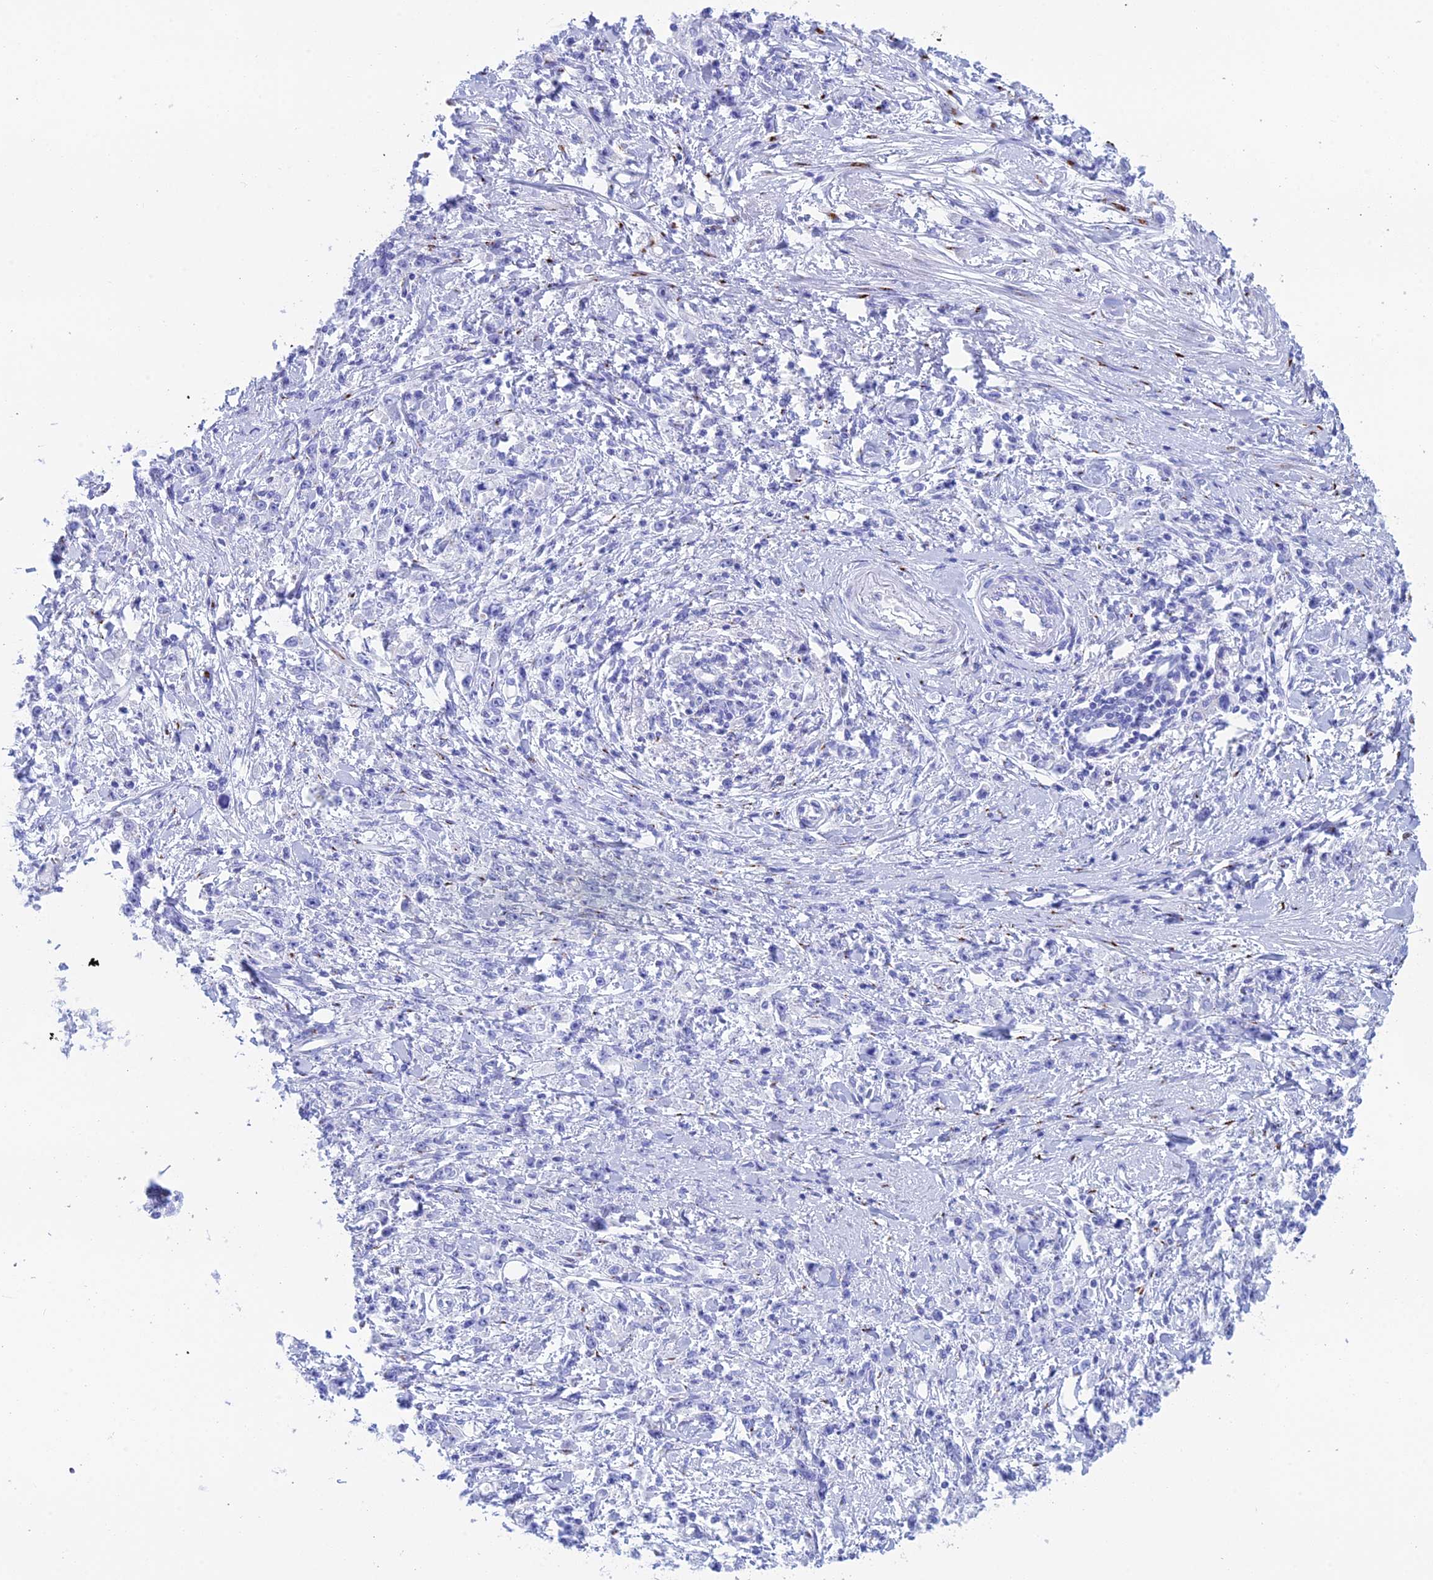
{"staining": {"intensity": "negative", "quantity": "none", "location": "none"}, "tissue": "stomach cancer", "cell_type": "Tumor cells", "image_type": "cancer", "snomed": [{"axis": "morphology", "description": "Adenocarcinoma, NOS"}, {"axis": "topography", "description": "Stomach"}], "caption": "IHC of human stomach cancer (adenocarcinoma) shows no staining in tumor cells.", "gene": "ERICH4", "patient": {"sex": "female", "age": 59}}